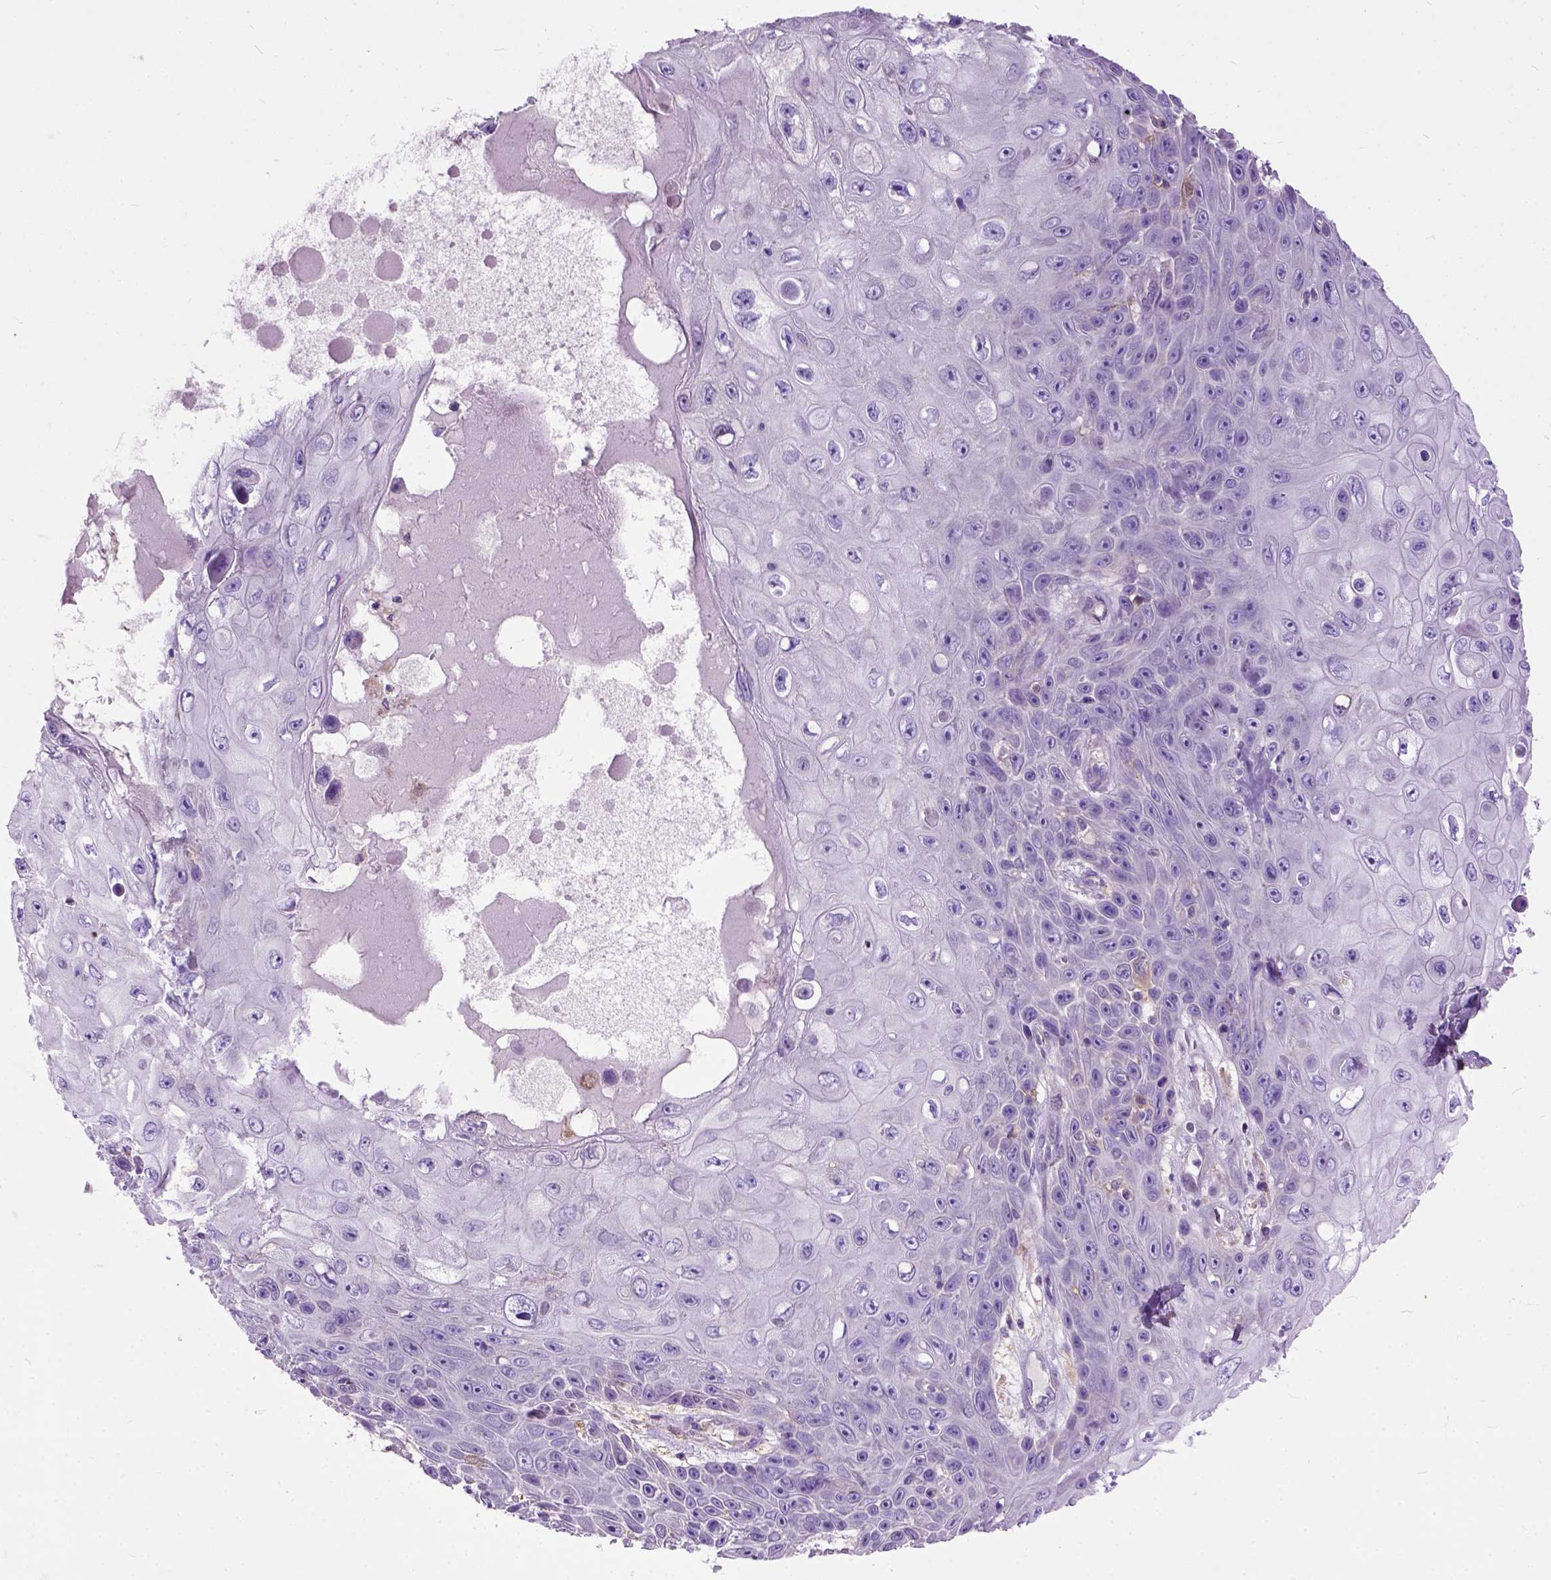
{"staining": {"intensity": "negative", "quantity": "none", "location": "none"}, "tissue": "skin cancer", "cell_type": "Tumor cells", "image_type": "cancer", "snomed": [{"axis": "morphology", "description": "Squamous cell carcinoma, NOS"}, {"axis": "topography", "description": "Skin"}], "caption": "Tumor cells are negative for protein expression in human skin cancer (squamous cell carcinoma). (DAB (3,3'-diaminobenzidine) immunohistochemistry (IHC) with hematoxylin counter stain).", "gene": "SEMA4F", "patient": {"sex": "male", "age": 82}}